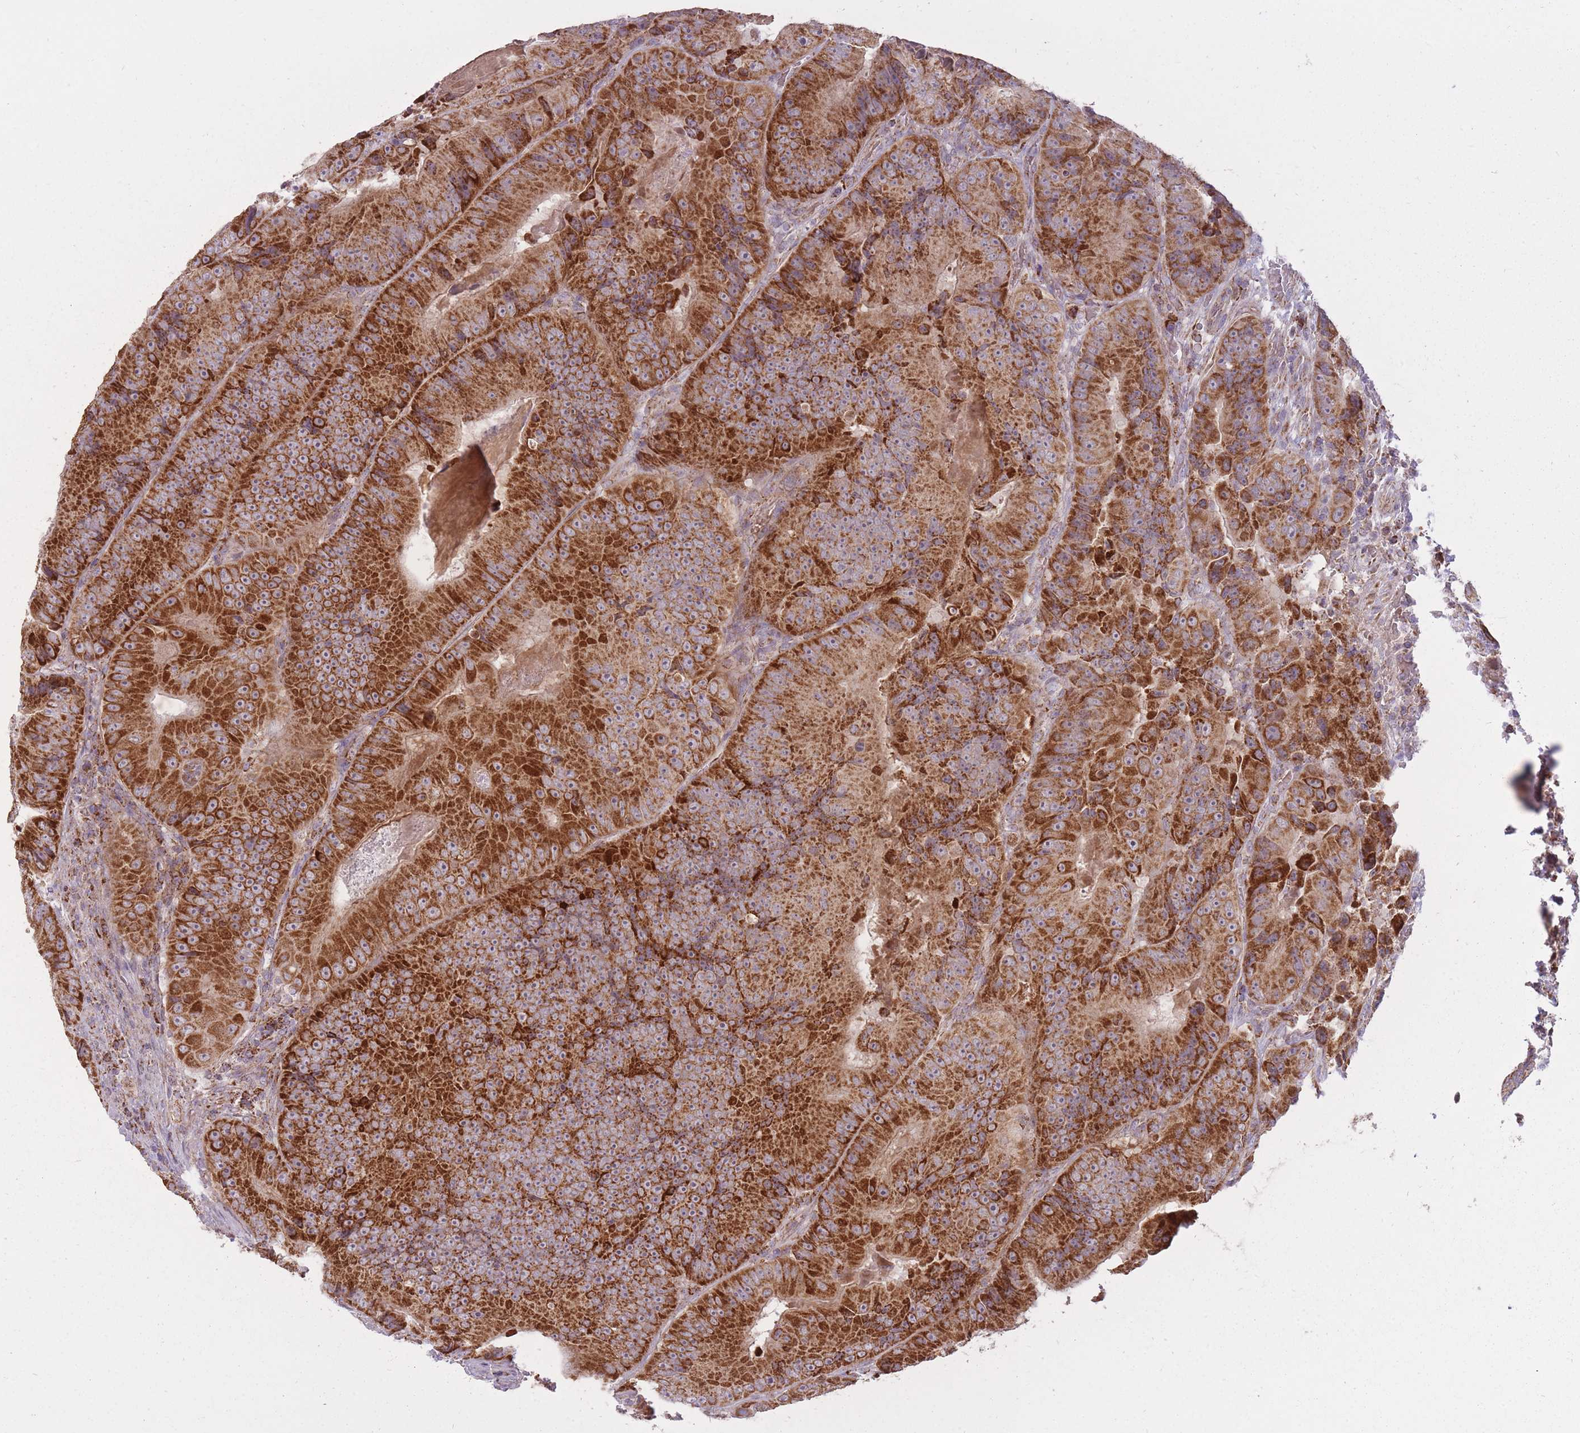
{"staining": {"intensity": "strong", "quantity": ">75%", "location": "cytoplasmic/membranous"}, "tissue": "colorectal cancer", "cell_type": "Tumor cells", "image_type": "cancer", "snomed": [{"axis": "morphology", "description": "Adenocarcinoma, NOS"}, {"axis": "topography", "description": "Colon"}], "caption": "There is high levels of strong cytoplasmic/membranous expression in tumor cells of colorectal cancer (adenocarcinoma), as demonstrated by immunohistochemical staining (brown color).", "gene": "LIN7C", "patient": {"sex": "female", "age": 86}}